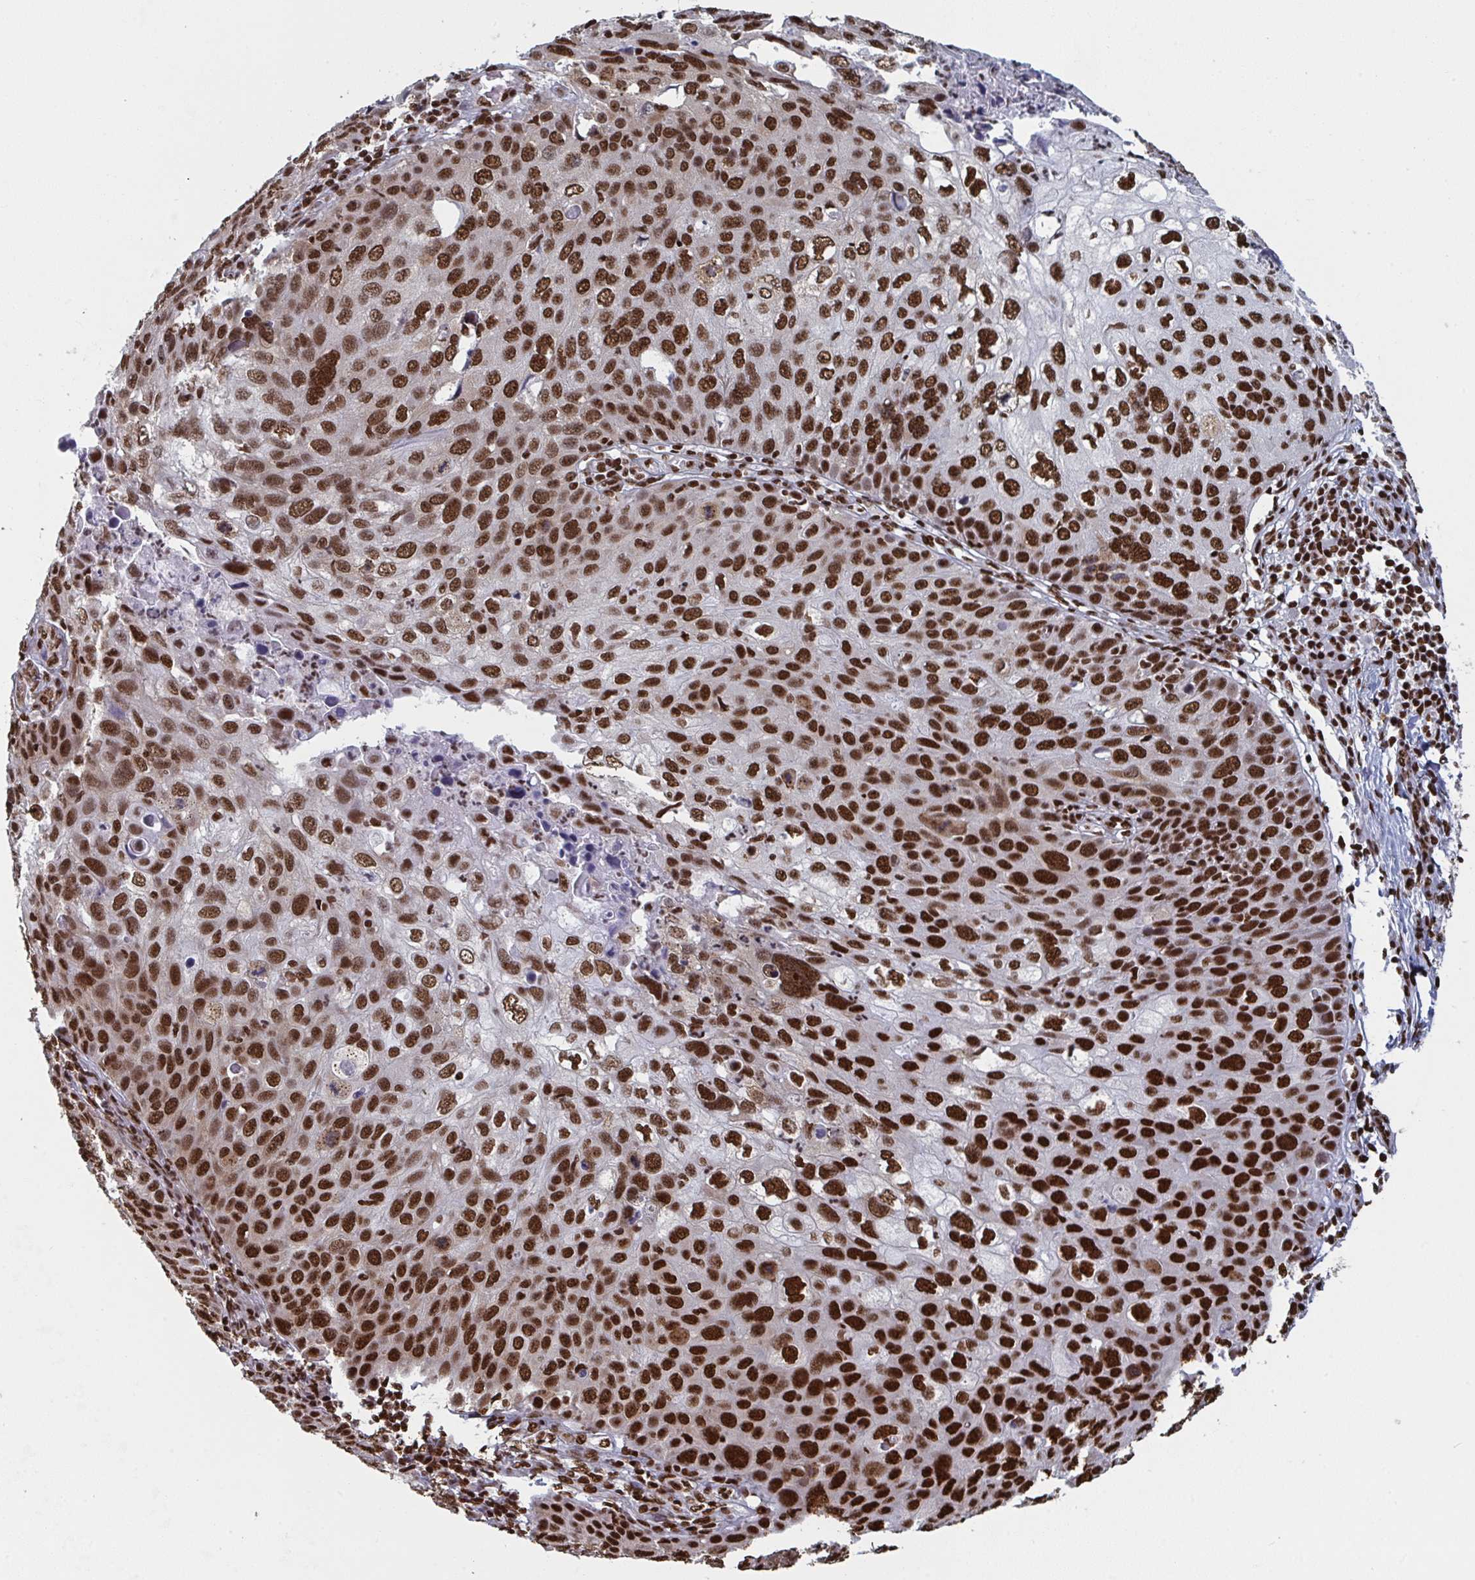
{"staining": {"intensity": "strong", "quantity": ">75%", "location": "nuclear"}, "tissue": "skin cancer", "cell_type": "Tumor cells", "image_type": "cancer", "snomed": [{"axis": "morphology", "description": "Squamous cell carcinoma, NOS"}, {"axis": "topography", "description": "Skin"}], "caption": "Immunohistochemistry (IHC) staining of skin cancer (squamous cell carcinoma), which displays high levels of strong nuclear expression in about >75% of tumor cells indicating strong nuclear protein staining. The staining was performed using DAB (3,3'-diaminobenzidine) (brown) for protein detection and nuclei were counterstained in hematoxylin (blue).", "gene": "GAR1", "patient": {"sex": "male", "age": 87}}